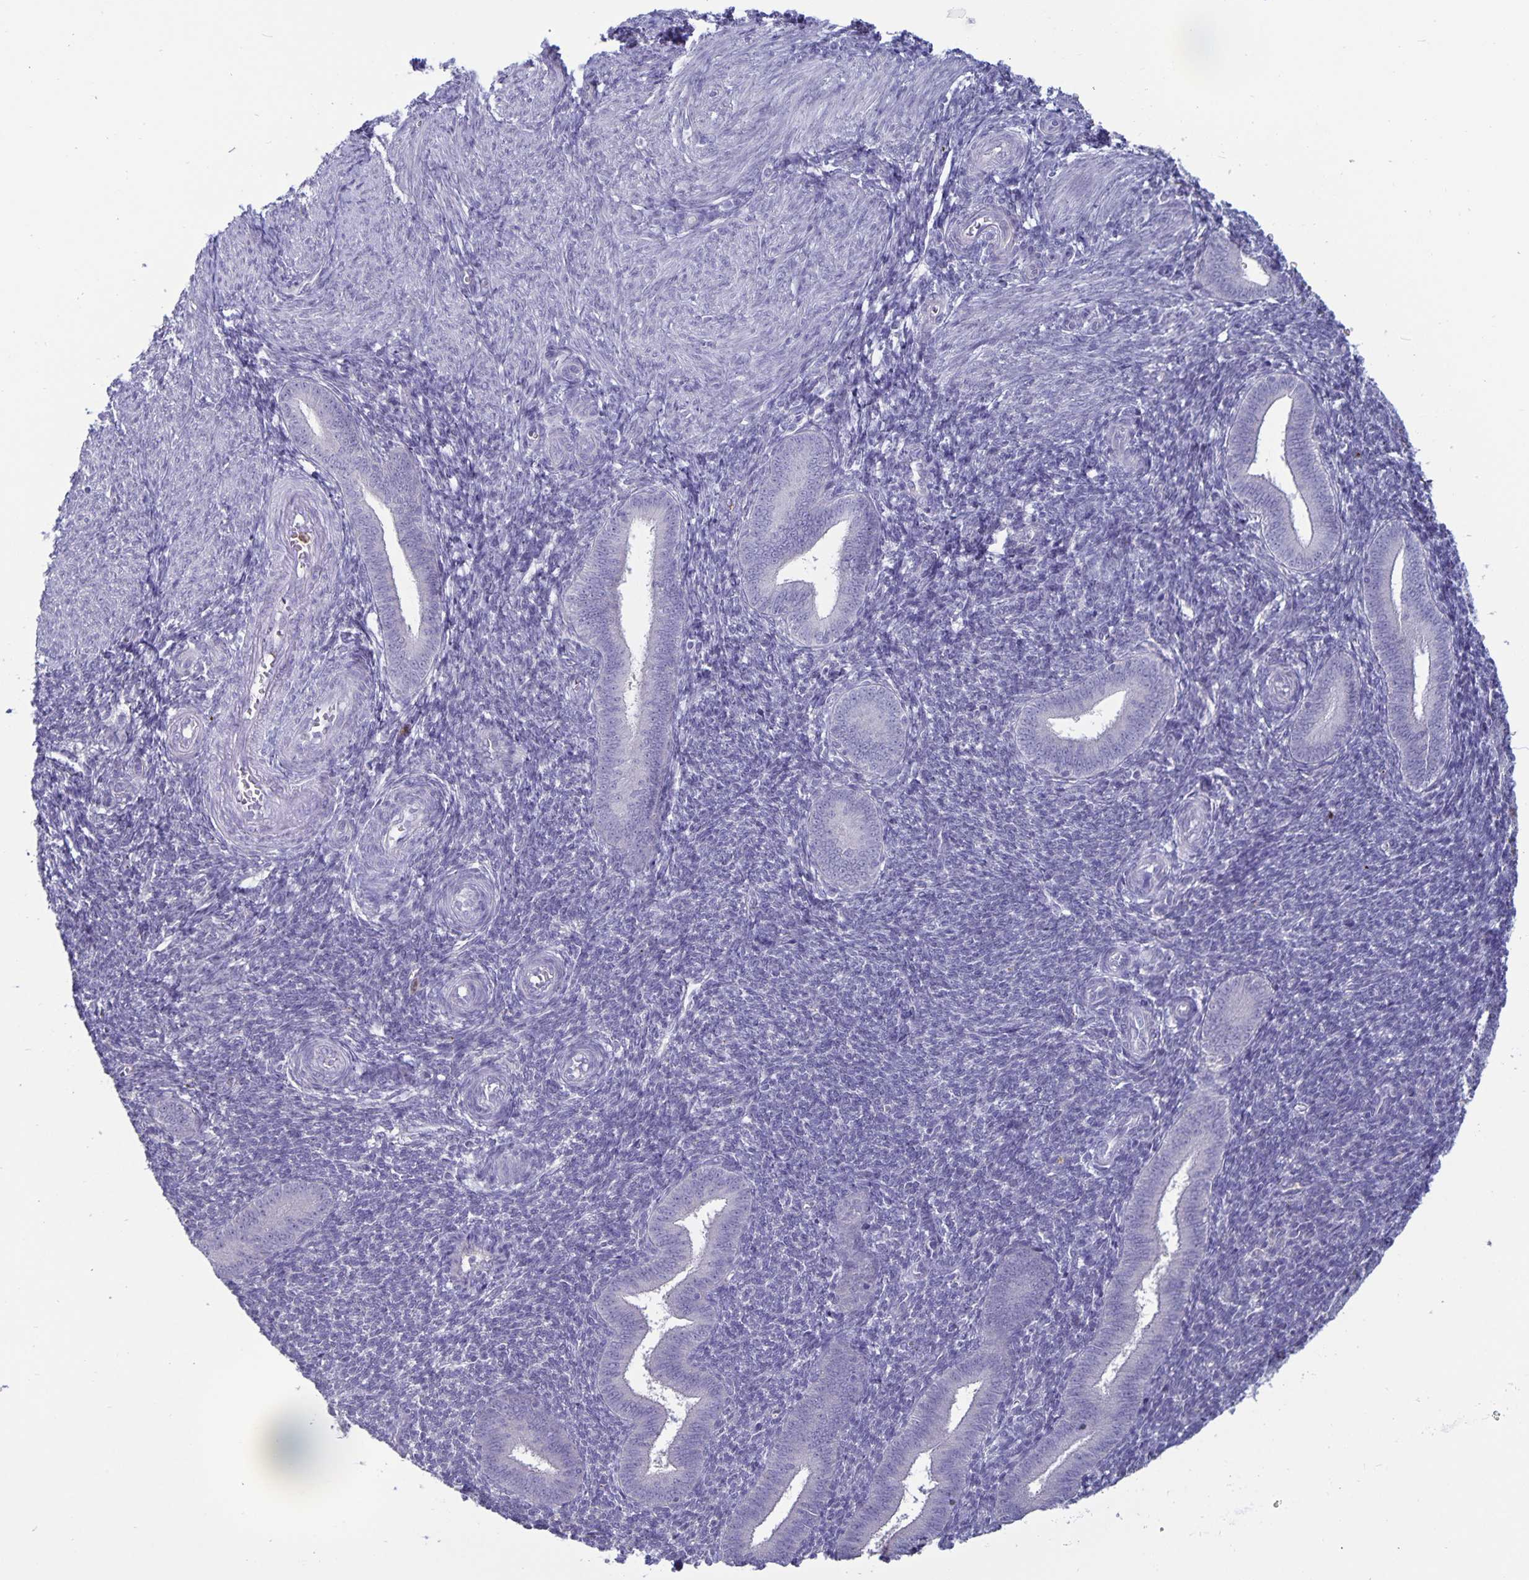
{"staining": {"intensity": "negative", "quantity": "none", "location": "none"}, "tissue": "endometrium", "cell_type": "Cells in endometrial stroma", "image_type": "normal", "snomed": [{"axis": "morphology", "description": "Normal tissue, NOS"}, {"axis": "topography", "description": "Endometrium"}], "caption": "A high-resolution photomicrograph shows immunohistochemistry (IHC) staining of normal endometrium, which demonstrates no significant expression in cells in endometrial stroma. (DAB IHC with hematoxylin counter stain).", "gene": "PLCB3", "patient": {"sex": "female", "age": 25}}